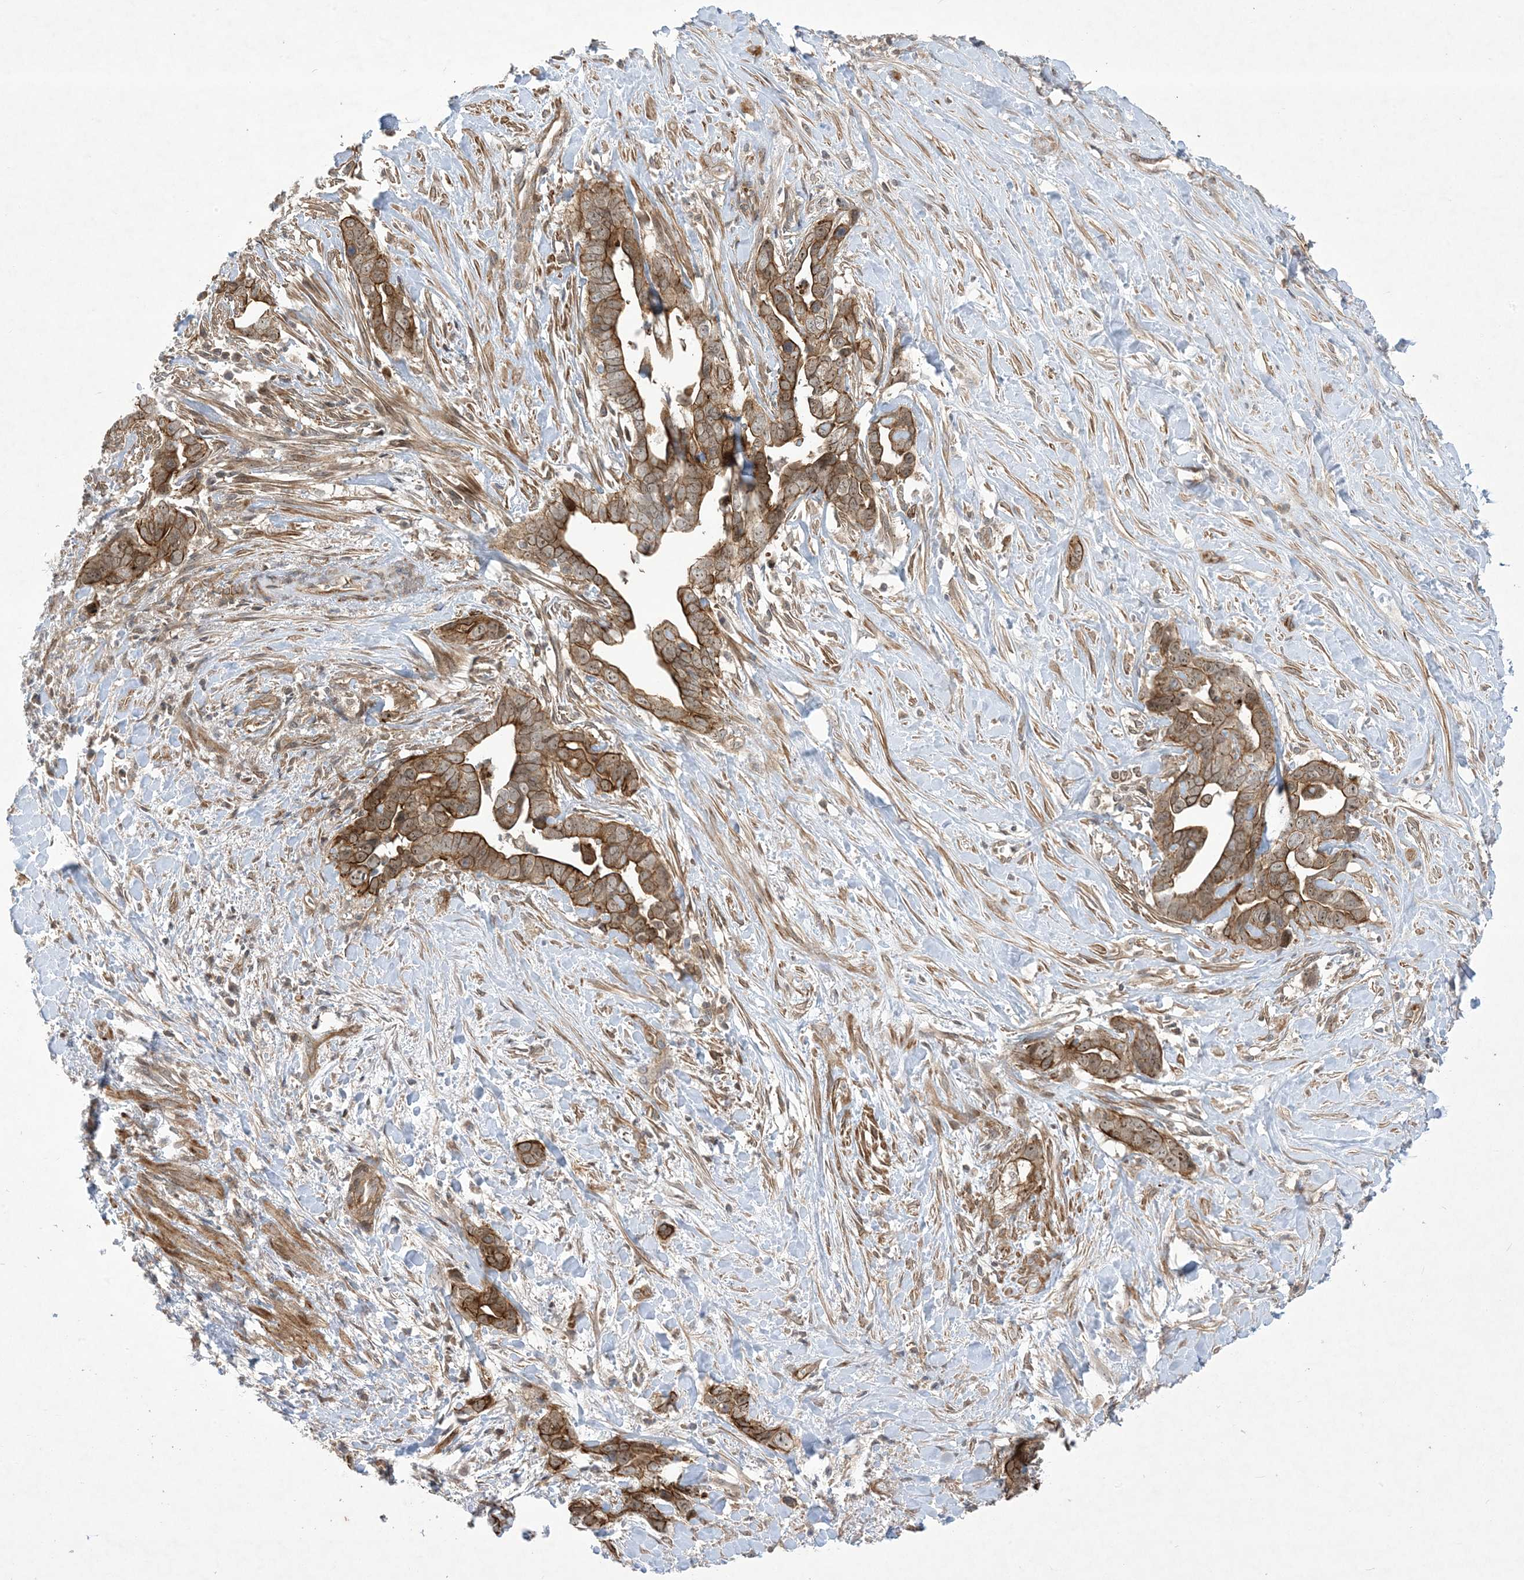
{"staining": {"intensity": "strong", "quantity": ">75%", "location": "cytoplasmic/membranous,nuclear"}, "tissue": "liver cancer", "cell_type": "Tumor cells", "image_type": "cancer", "snomed": [{"axis": "morphology", "description": "Cholangiocarcinoma"}, {"axis": "topography", "description": "Liver"}], "caption": "This is a histology image of immunohistochemistry staining of cholangiocarcinoma (liver), which shows strong staining in the cytoplasmic/membranous and nuclear of tumor cells.", "gene": "SOGA3", "patient": {"sex": "female", "age": 79}}